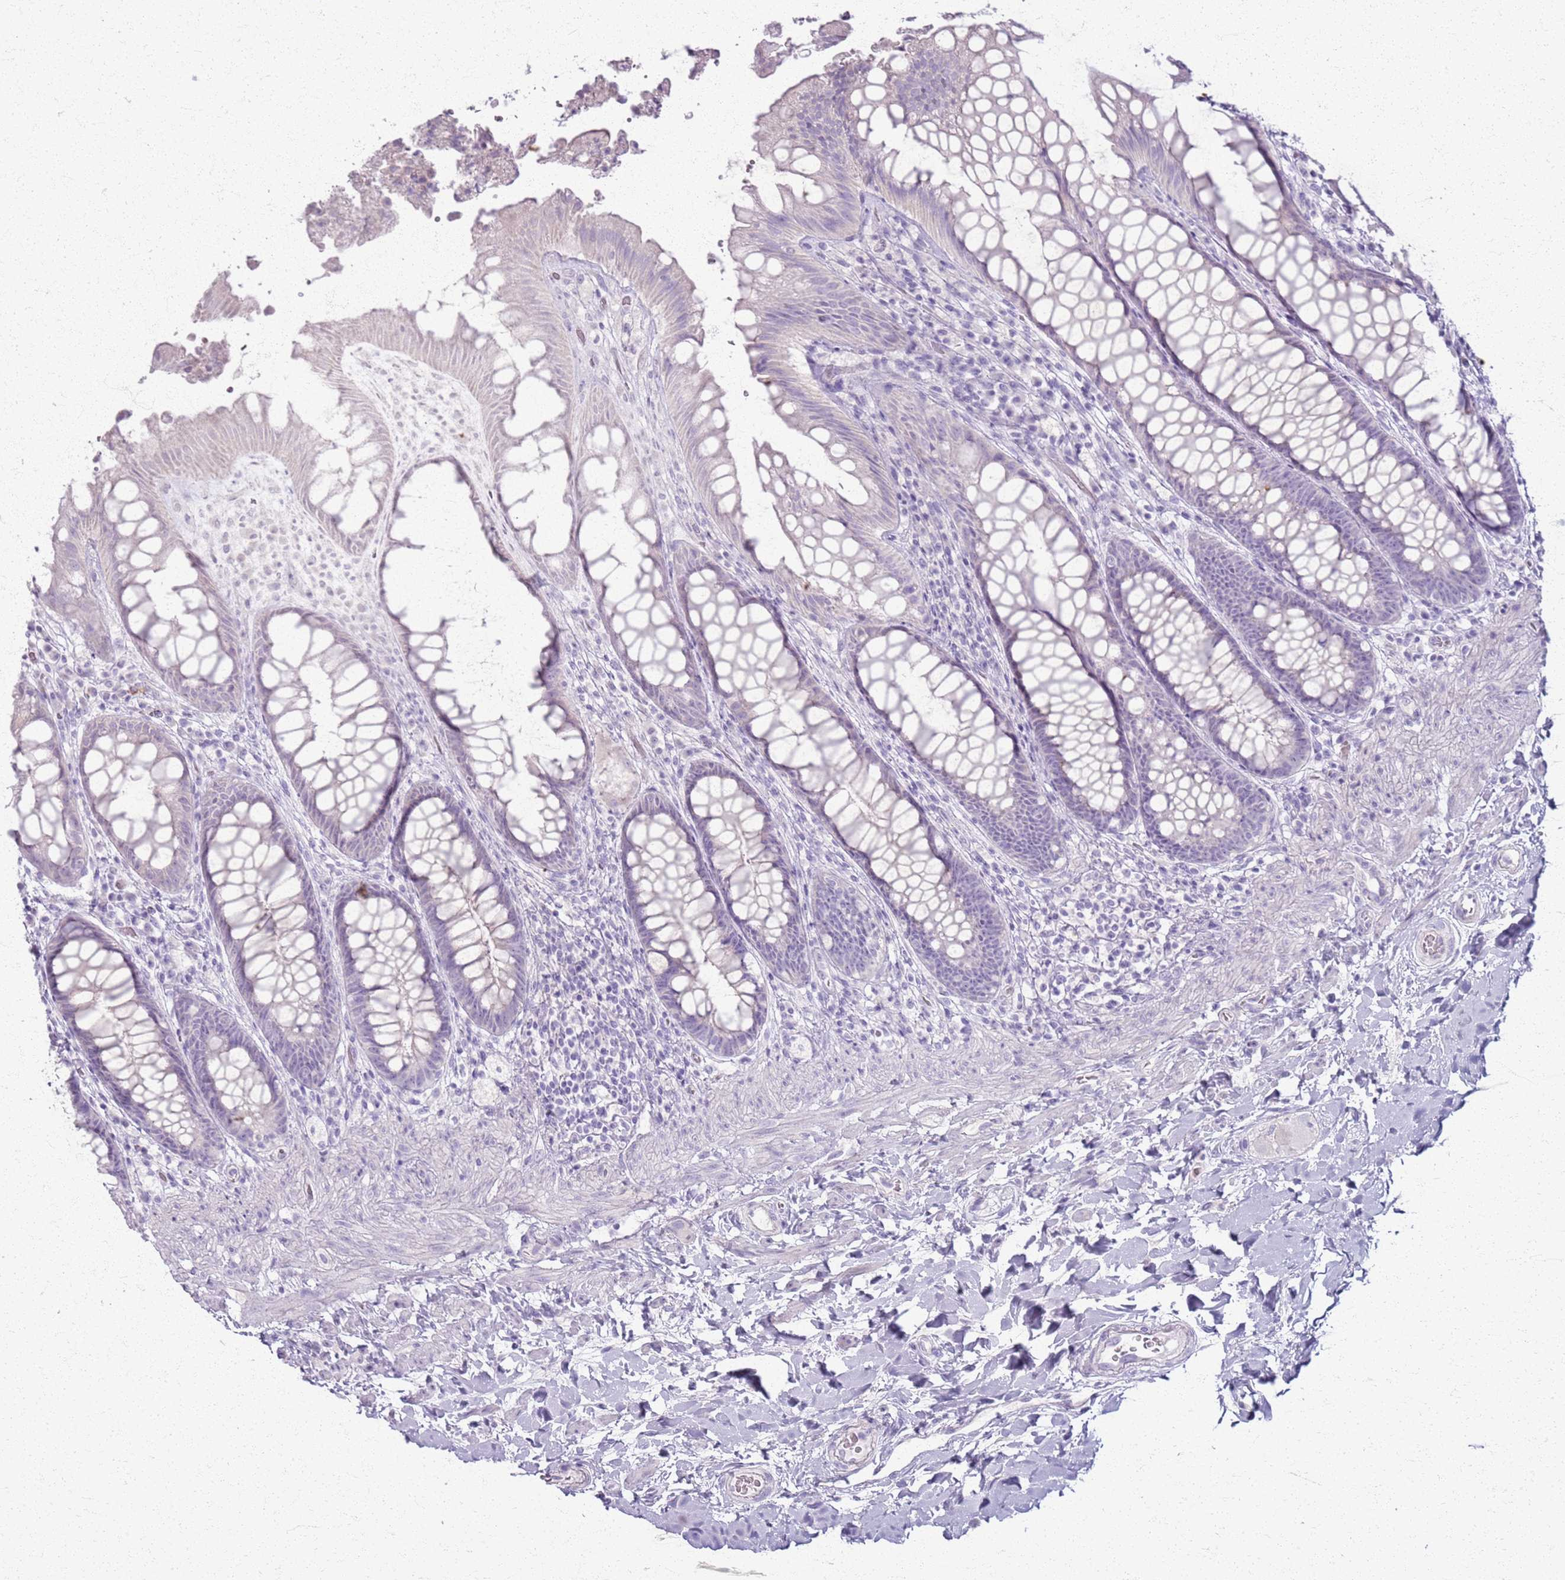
{"staining": {"intensity": "weak", "quantity": "<25%", "location": "cytoplasmic/membranous"}, "tissue": "rectum", "cell_type": "Glandular cells", "image_type": "normal", "snomed": [{"axis": "morphology", "description": "Normal tissue, NOS"}, {"axis": "topography", "description": "Rectum"}], "caption": "Glandular cells show no significant positivity in normal rectum. (DAB IHC, high magnification).", "gene": "CSRP3", "patient": {"sex": "female", "age": 46}}